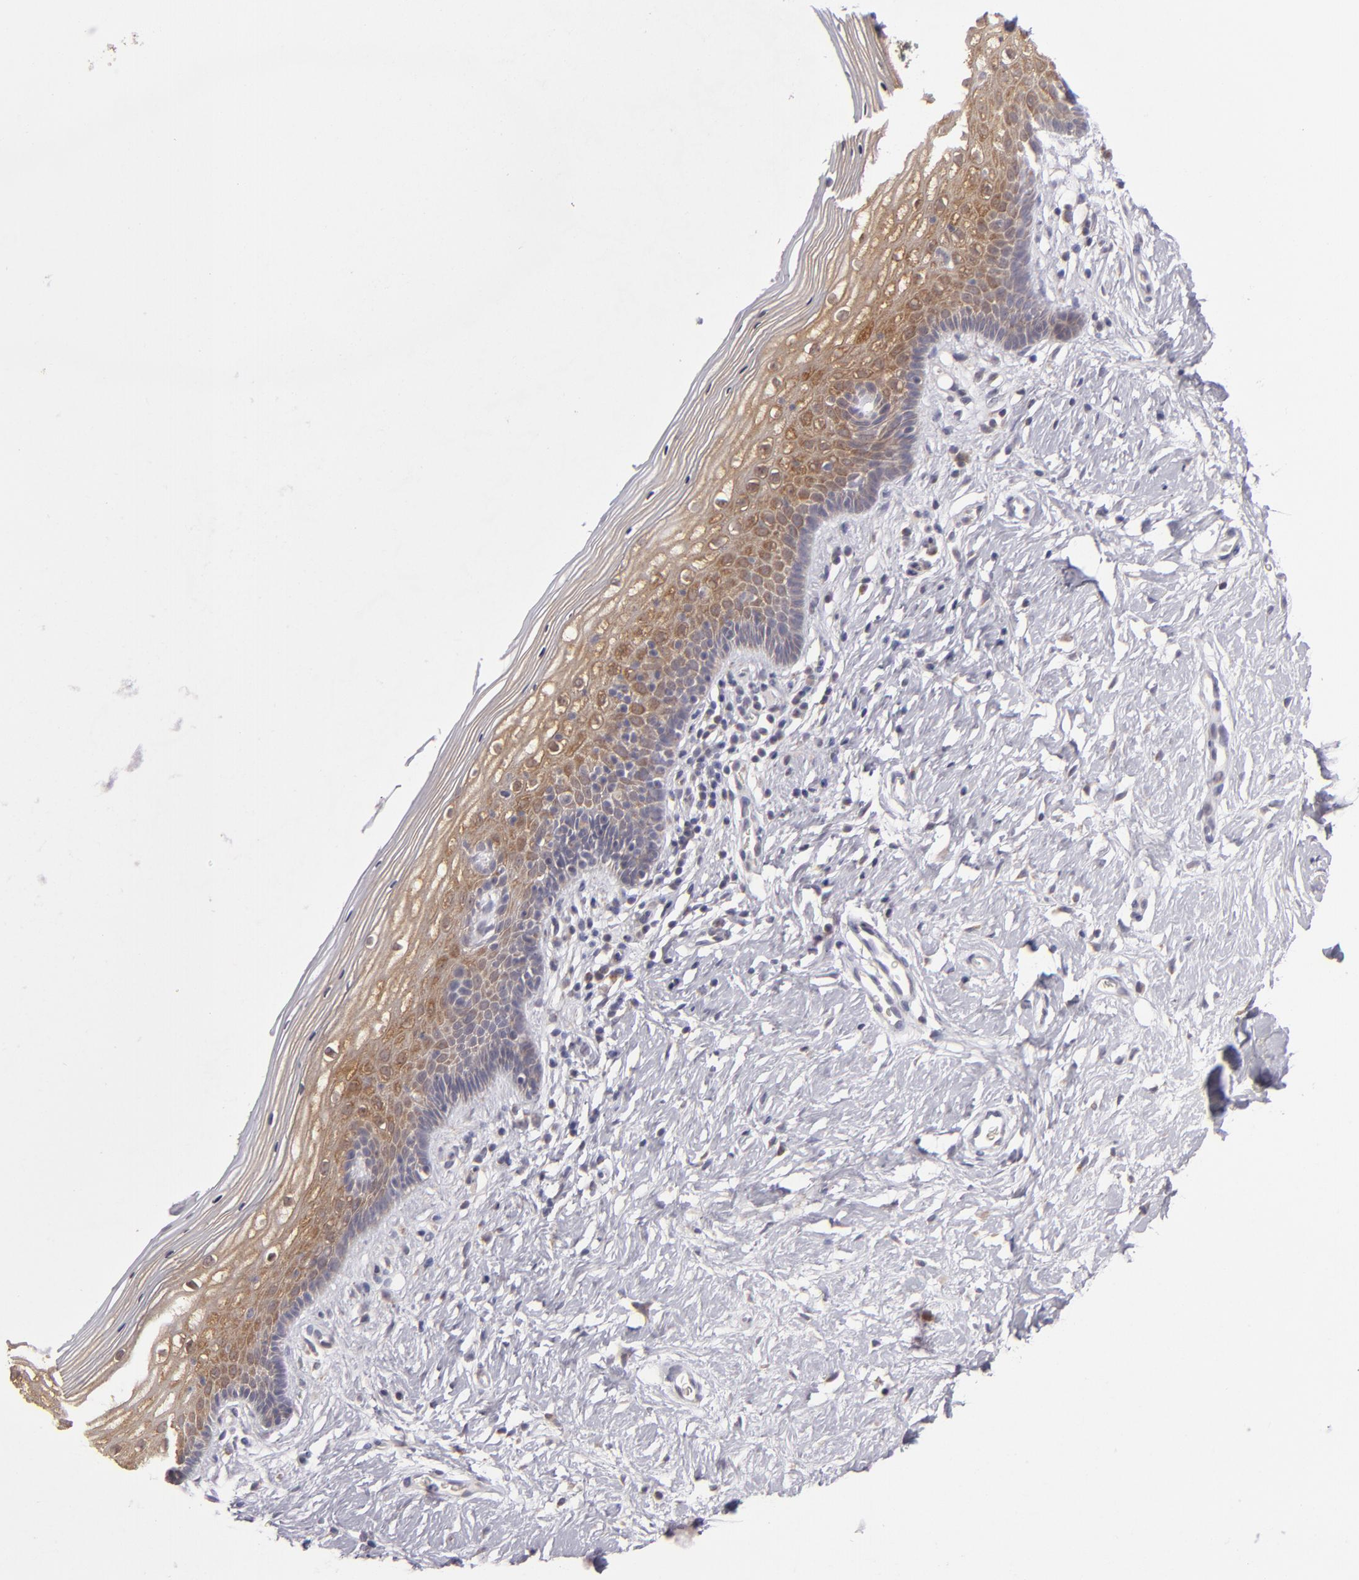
{"staining": {"intensity": "moderate", "quantity": ">75%", "location": "cytoplasmic/membranous"}, "tissue": "vagina", "cell_type": "Squamous epithelial cells", "image_type": "normal", "snomed": [{"axis": "morphology", "description": "Normal tissue, NOS"}, {"axis": "topography", "description": "Vagina"}], "caption": "Benign vagina demonstrates moderate cytoplasmic/membranous staining in about >75% of squamous epithelial cells (IHC, brightfield microscopy, high magnification)..", "gene": "SH2D4A", "patient": {"sex": "female", "age": 46}}